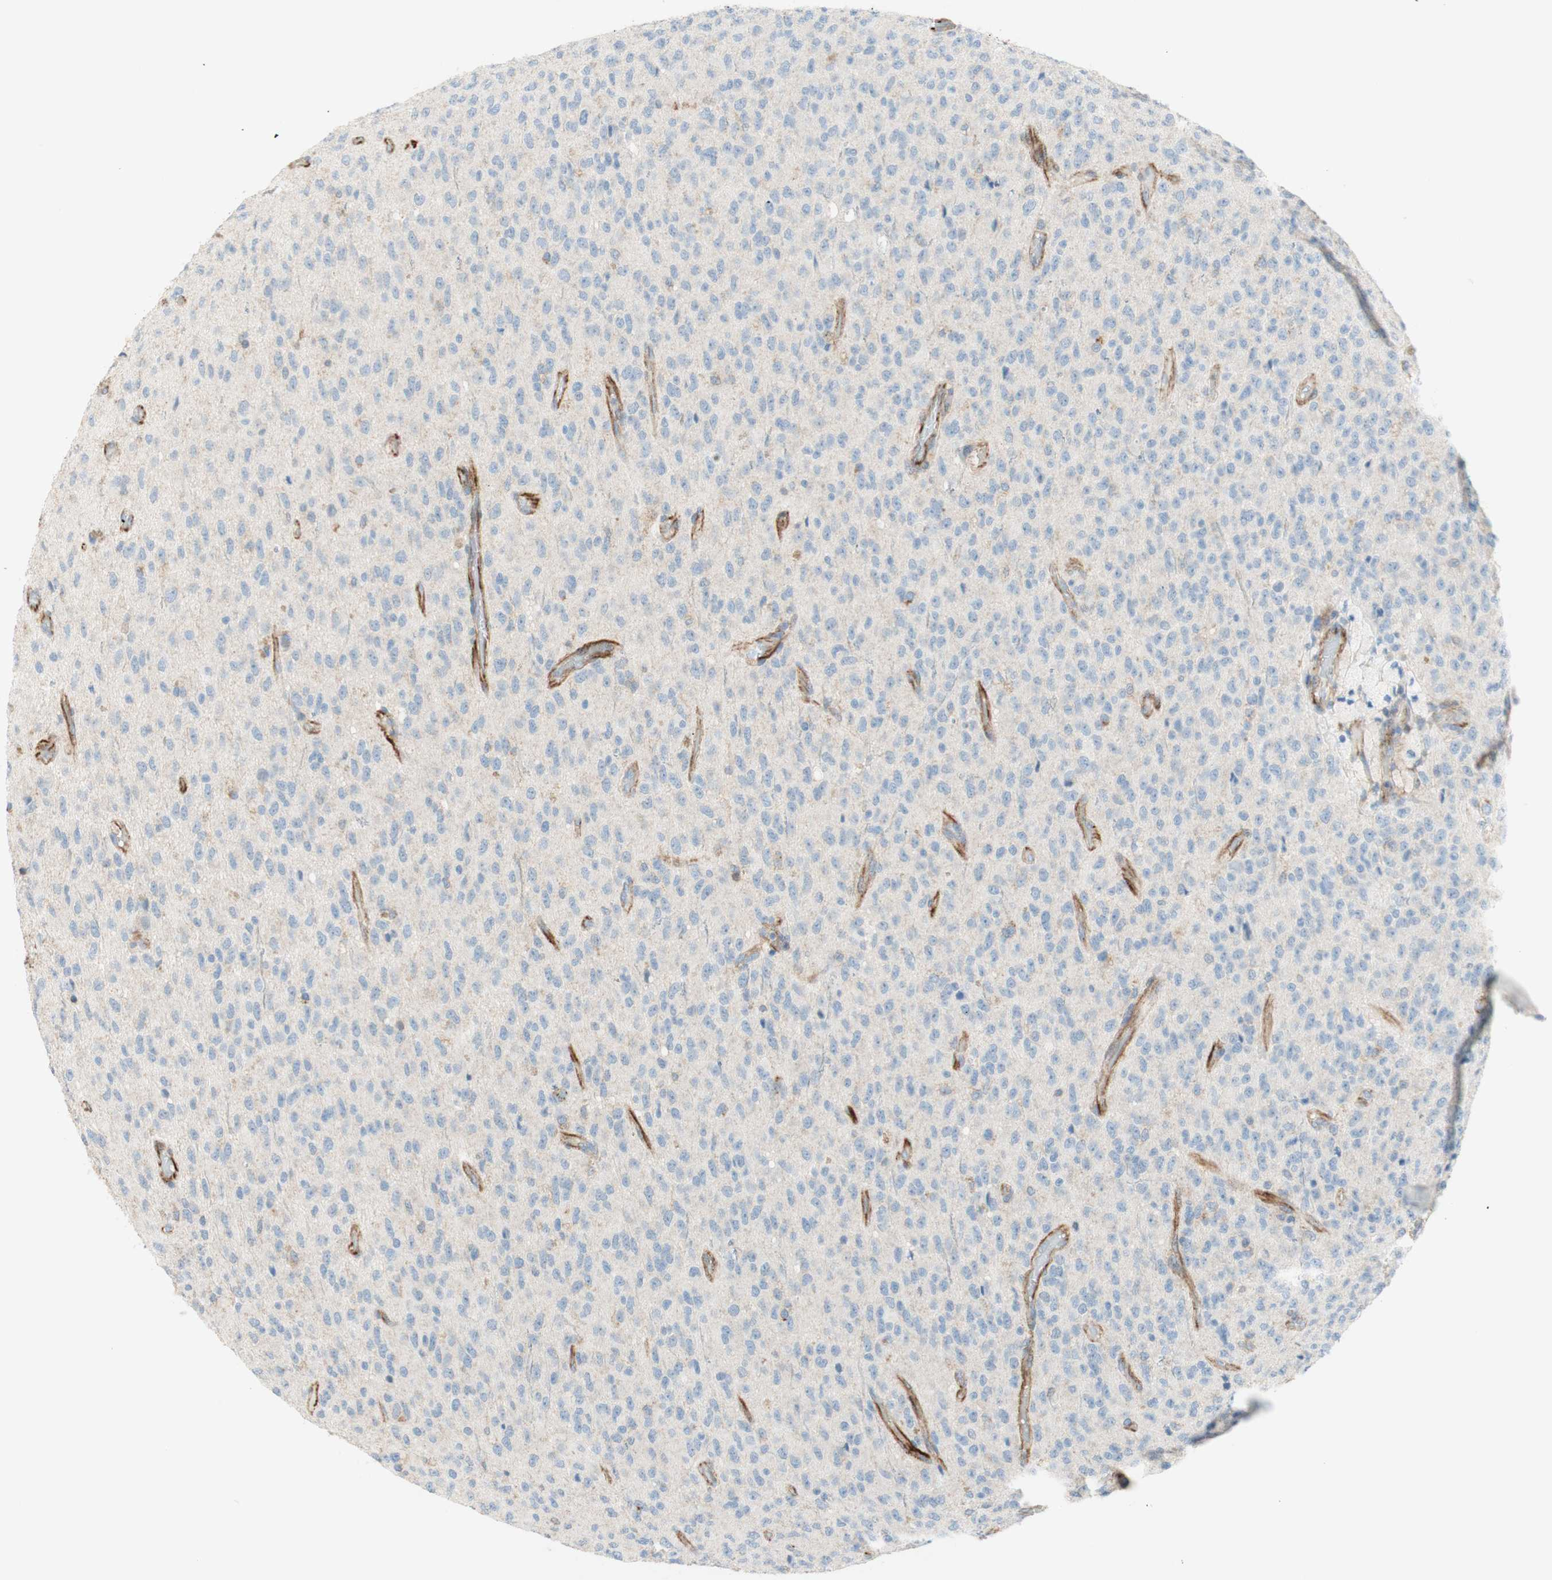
{"staining": {"intensity": "negative", "quantity": "none", "location": "none"}, "tissue": "glioma", "cell_type": "Tumor cells", "image_type": "cancer", "snomed": [{"axis": "morphology", "description": "Glioma, malignant, High grade"}, {"axis": "topography", "description": "pancreas cauda"}], "caption": "This histopathology image is of malignant glioma (high-grade) stained with immunohistochemistry (IHC) to label a protein in brown with the nuclei are counter-stained blue. There is no positivity in tumor cells.", "gene": "POU2AF1", "patient": {"sex": "male", "age": 60}}